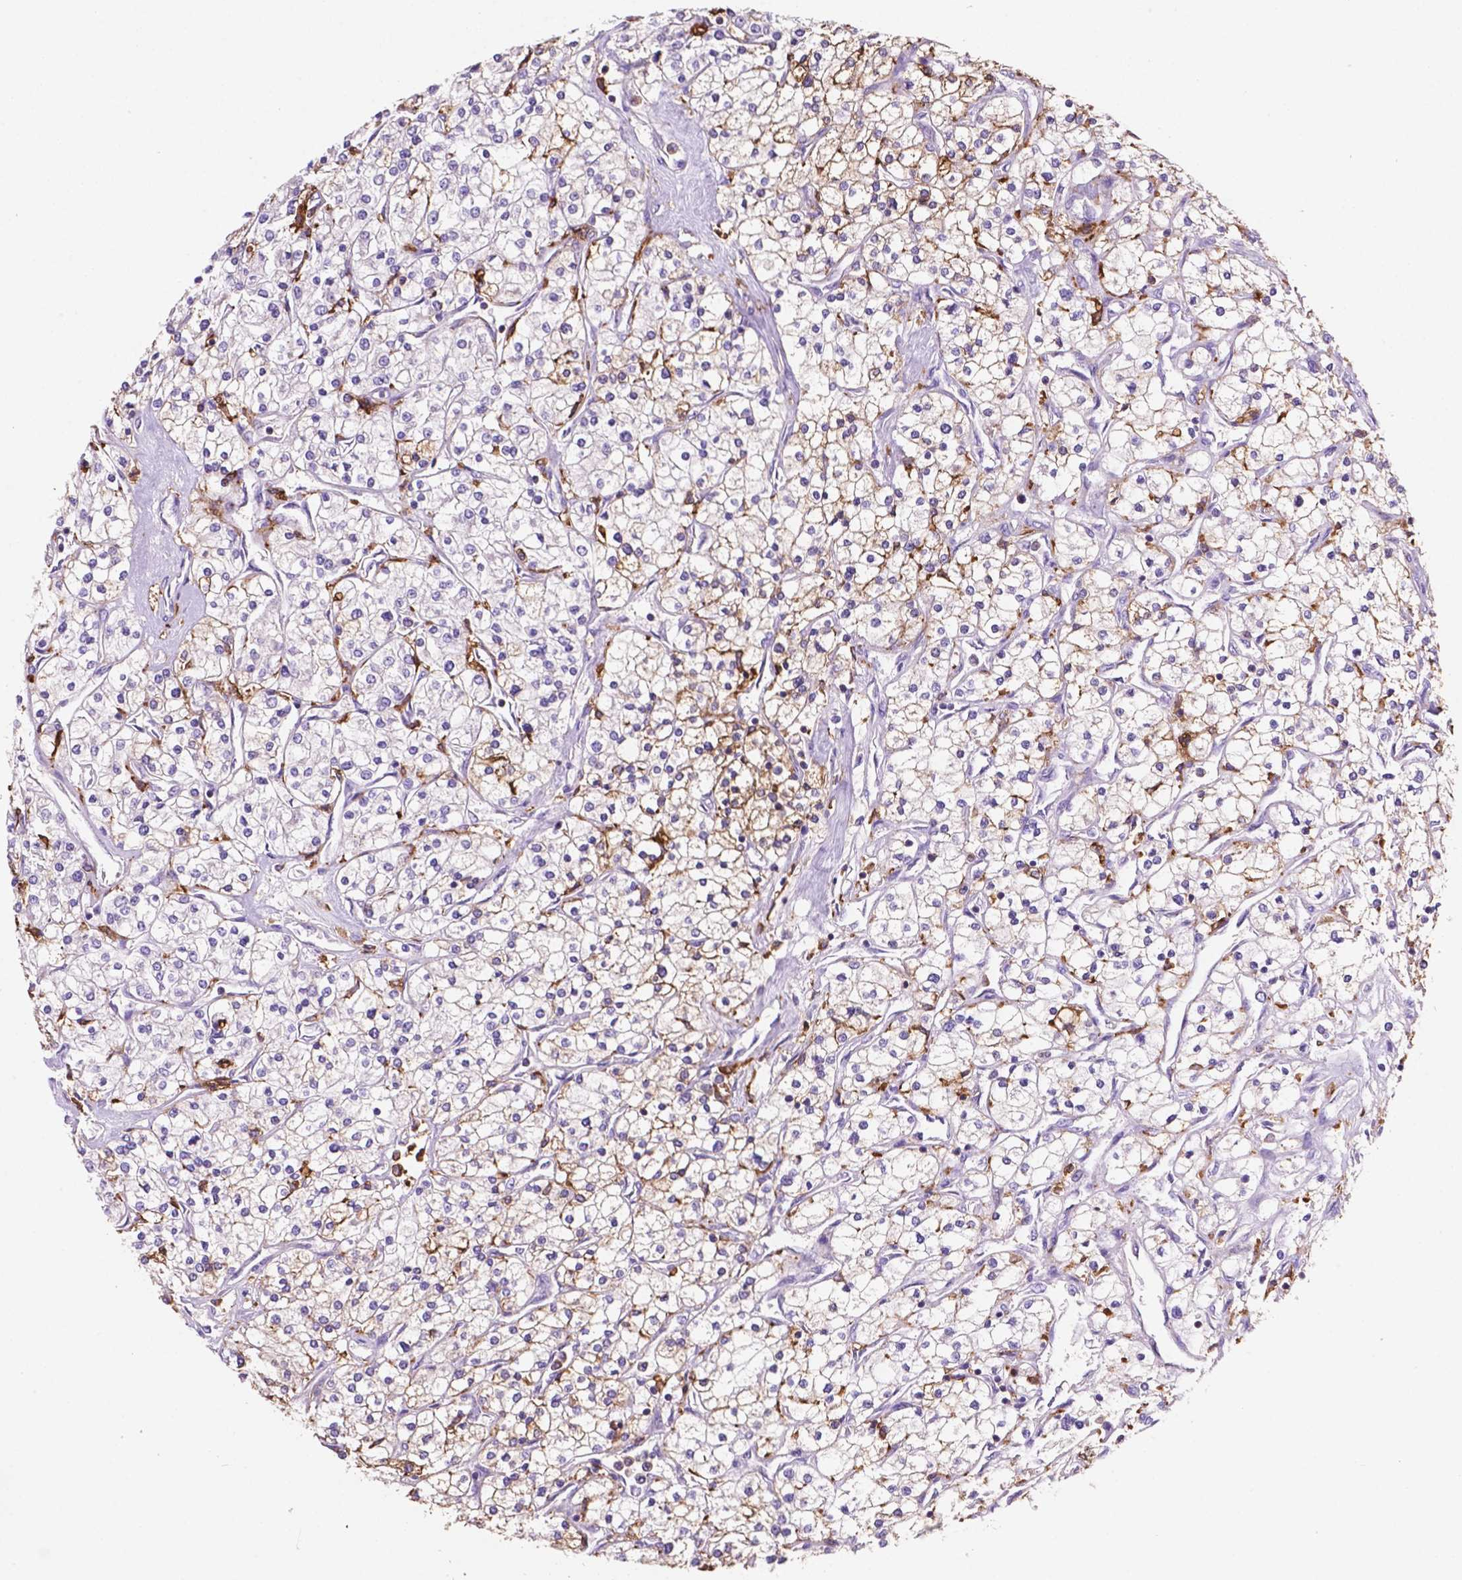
{"staining": {"intensity": "weak", "quantity": "<25%", "location": "cytoplasmic/membranous"}, "tissue": "renal cancer", "cell_type": "Tumor cells", "image_type": "cancer", "snomed": [{"axis": "morphology", "description": "Adenocarcinoma, NOS"}, {"axis": "topography", "description": "Kidney"}], "caption": "High magnification brightfield microscopy of renal cancer stained with DAB (3,3'-diaminobenzidine) (brown) and counterstained with hematoxylin (blue): tumor cells show no significant staining.", "gene": "MKRN2OS", "patient": {"sex": "male", "age": 80}}